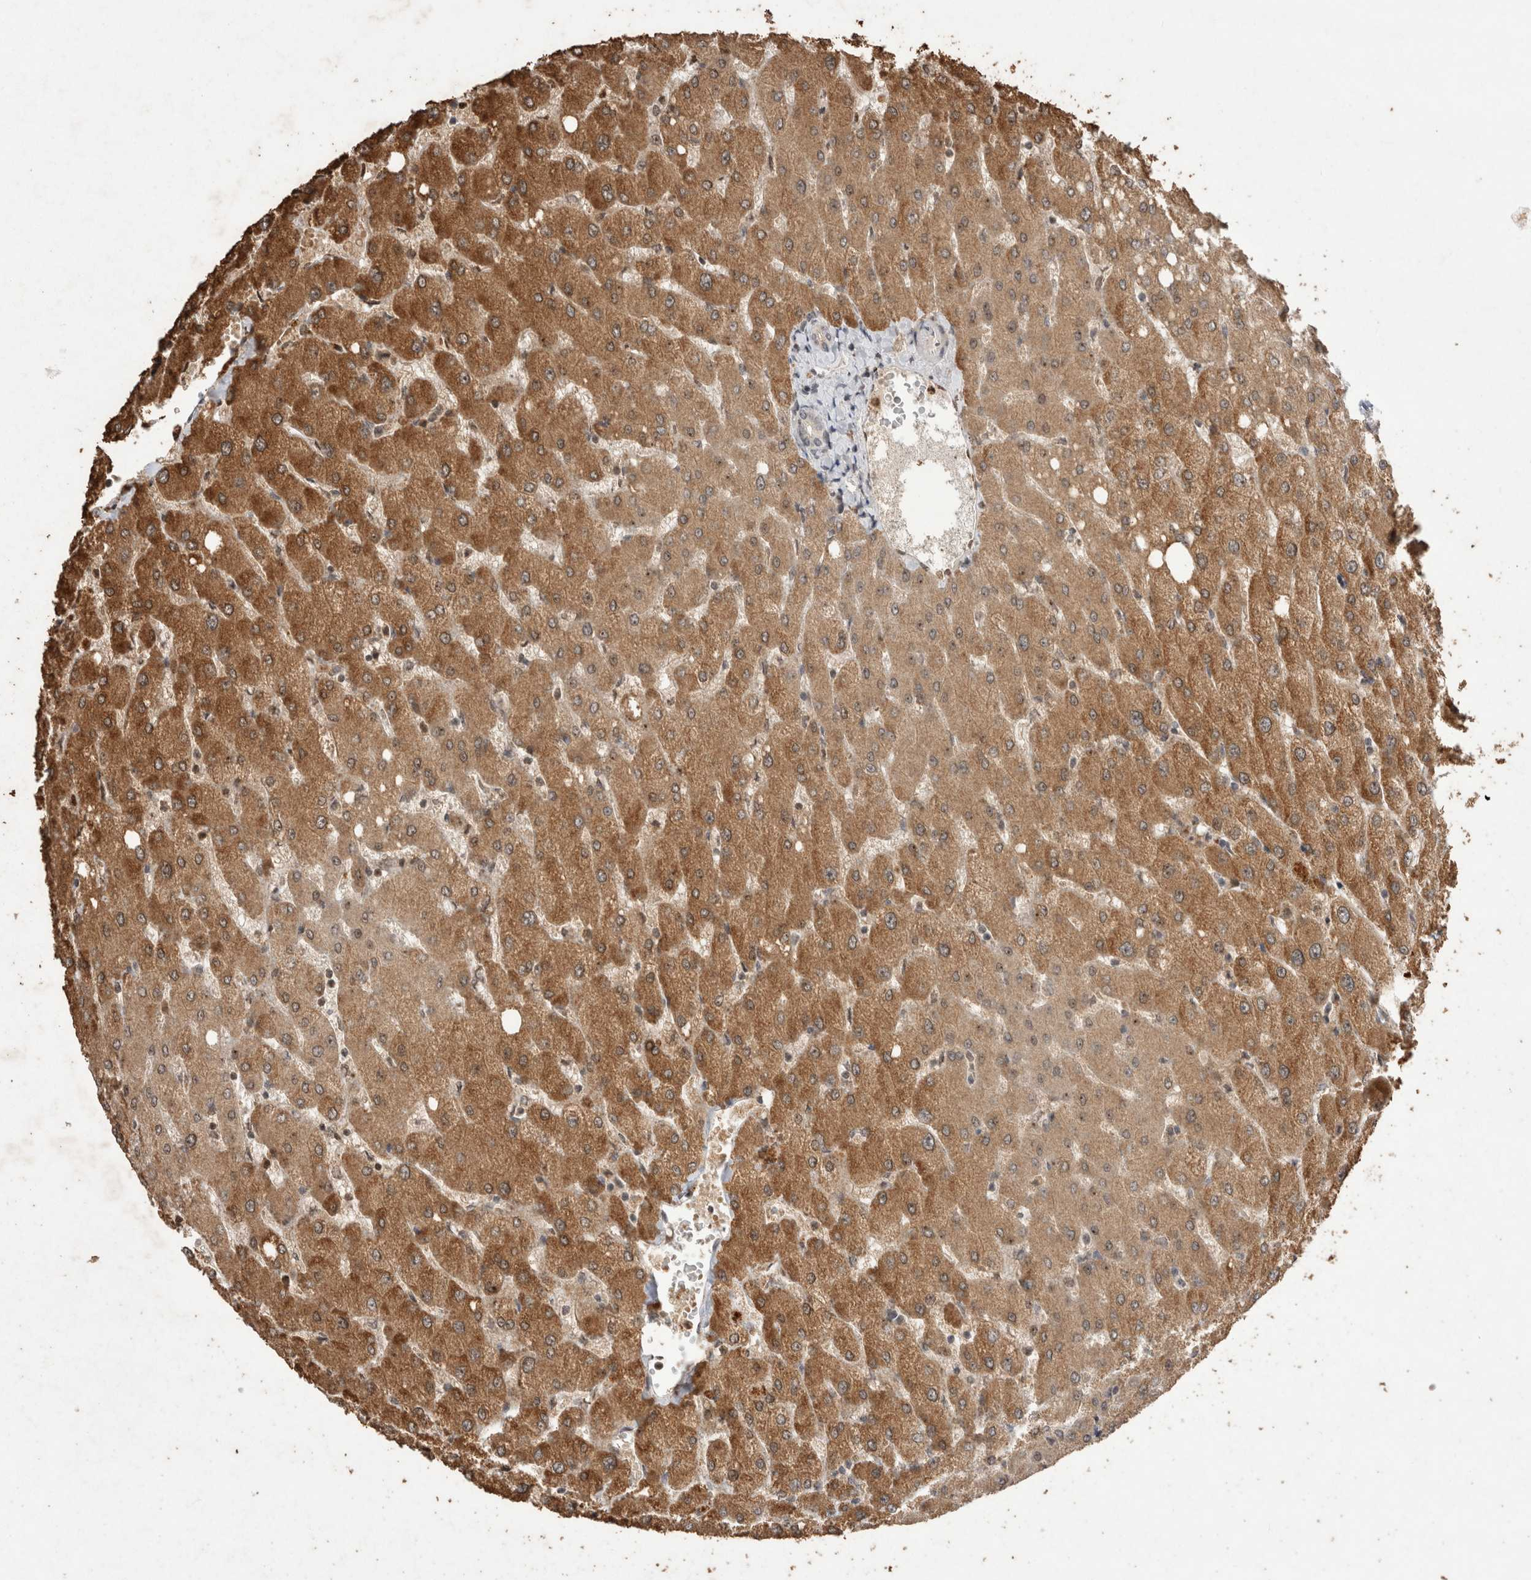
{"staining": {"intensity": "moderate", "quantity": "<25%", "location": "nuclear"}, "tissue": "liver", "cell_type": "Cholangiocytes", "image_type": "normal", "snomed": [{"axis": "morphology", "description": "Normal tissue, NOS"}, {"axis": "topography", "description": "Liver"}], "caption": "Immunohistochemistry (IHC) histopathology image of unremarkable liver stained for a protein (brown), which displays low levels of moderate nuclear staining in approximately <25% of cholangiocytes.", "gene": "STK11", "patient": {"sex": "female", "age": 54}}